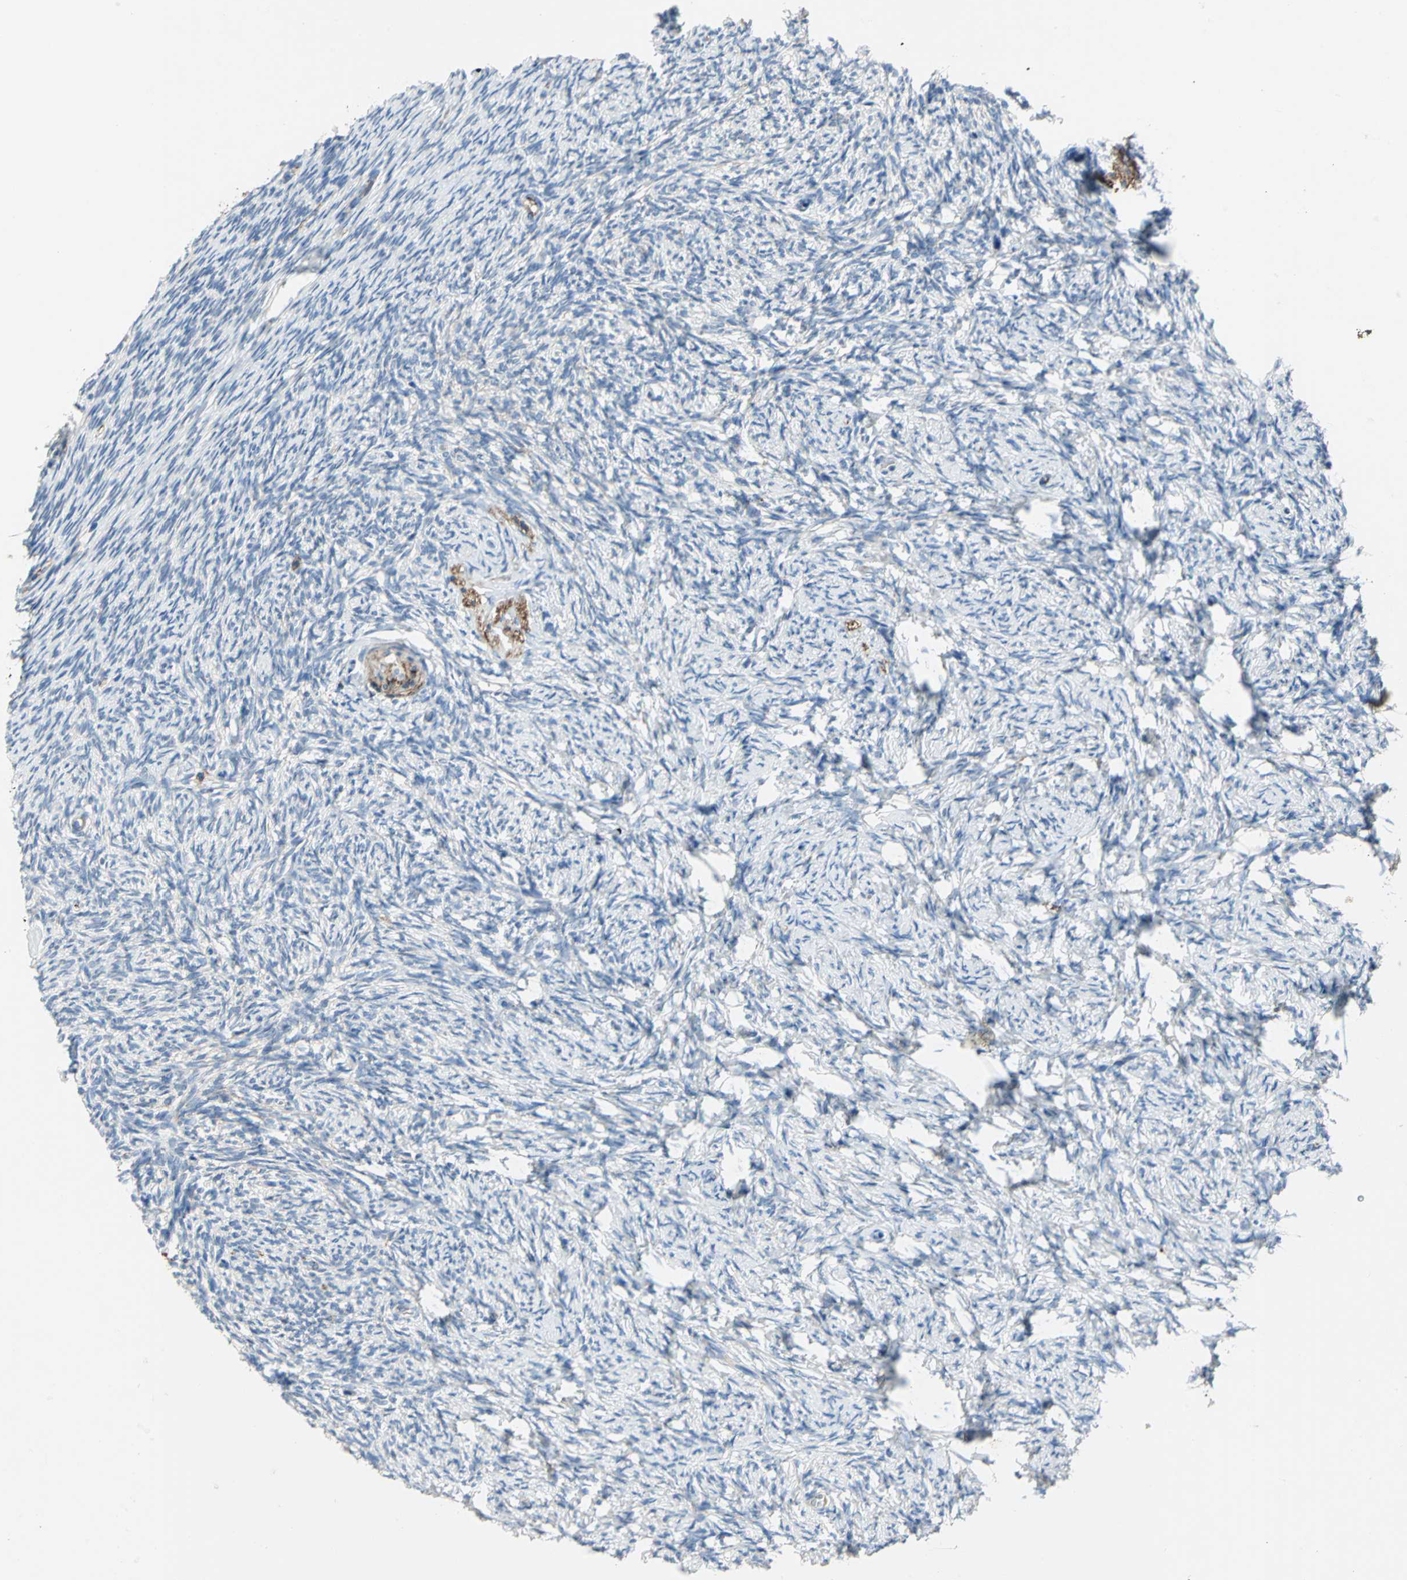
{"staining": {"intensity": "moderate", "quantity": ">75%", "location": "cytoplasmic/membranous"}, "tissue": "ovary", "cell_type": "Follicle cells", "image_type": "normal", "snomed": [{"axis": "morphology", "description": "Normal tissue, NOS"}, {"axis": "topography", "description": "Ovary"}], "caption": "Immunohistochemical staining of unremarkable human ovary displays medium levels of moderate cytoplasmic/membranous positivity in approximately >75% of follicle cells.", "gene": "CD44", "patient": {"sex": "female", "age": 60}}